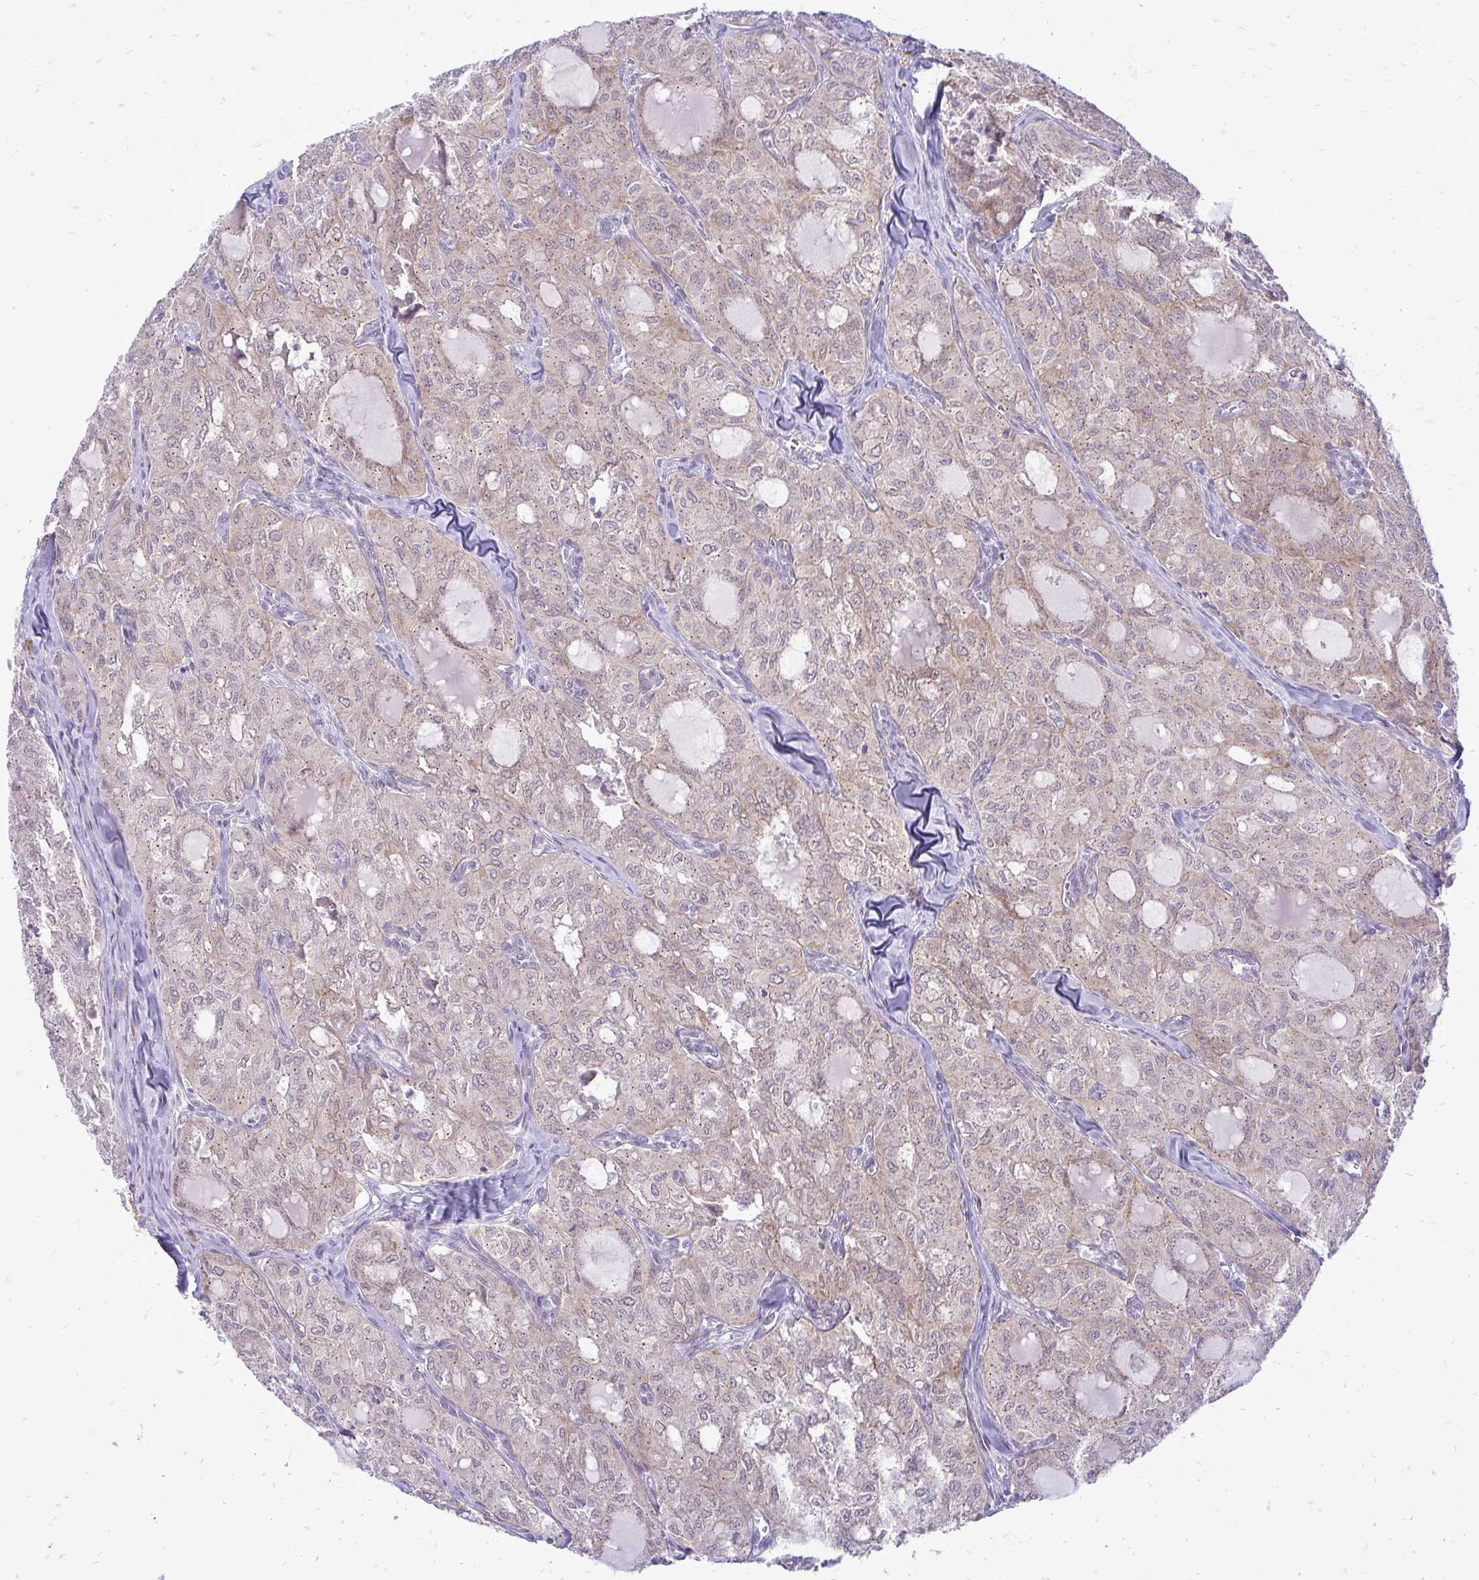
{"staining": {"intensity": "weak", "quantity": "<25%", "location": "cytoplasmic/membranous"}, "tissue": "thyroid cancer", "cell_type": "Tumor cells", "image_type": "cancer", "snomed": [{"axis": "morphology", "description": "Follicular adenoma carcinoma, NOS"}, {"axis": "topography", "description": "Thyroid gland"}], "caption": "A photomicrograph of thyroid cancer (follicular adenoma carcinoma) stained for a protein displays no brown staining in tumor cells.", "gene": "SPTBN2", "patient": {"sex": "male", "age": 75}}